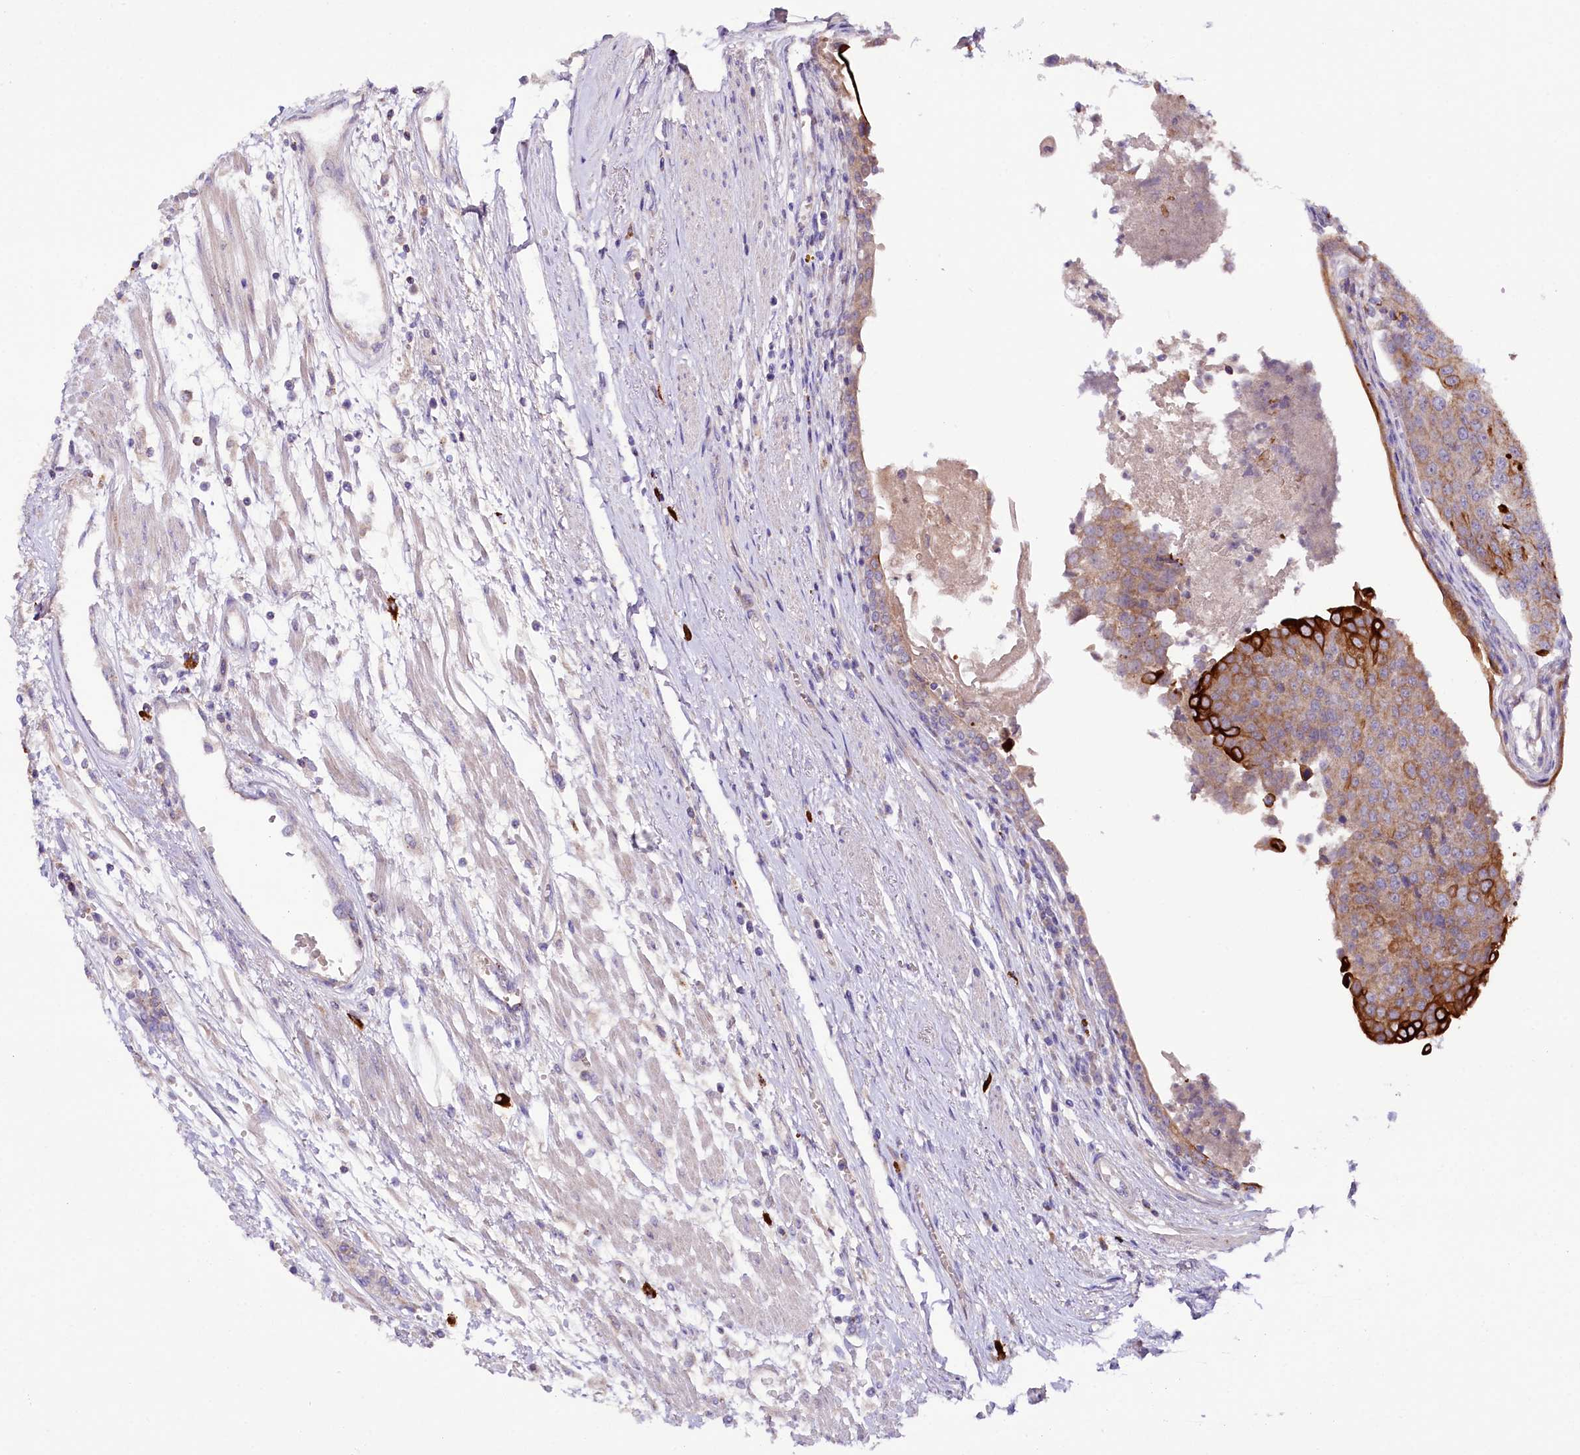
{"staining": {"intensity": "strong", "quantity": "<25%", "location": "cytoplasmic/membranous"}, "tissue": "urothelial cancer", "cell_type": "Tumor cells", "image_type": "cancer", "snomed": [{"axis": "morphology", "description": "Urothelial carcinoma, High grade"}, {"axis": "topography", "description": "Urinary bladder"}], "caption": "Protein expression by immunohistochemistry exhibits strong cytoplasmic/membranous expression in about <25% of tumor cells in urothelial cancer. (IHC, brightfield microscopy, high magnification).", "gene": "ZNF45", "patient": {"sex": "female", "age": 85}}